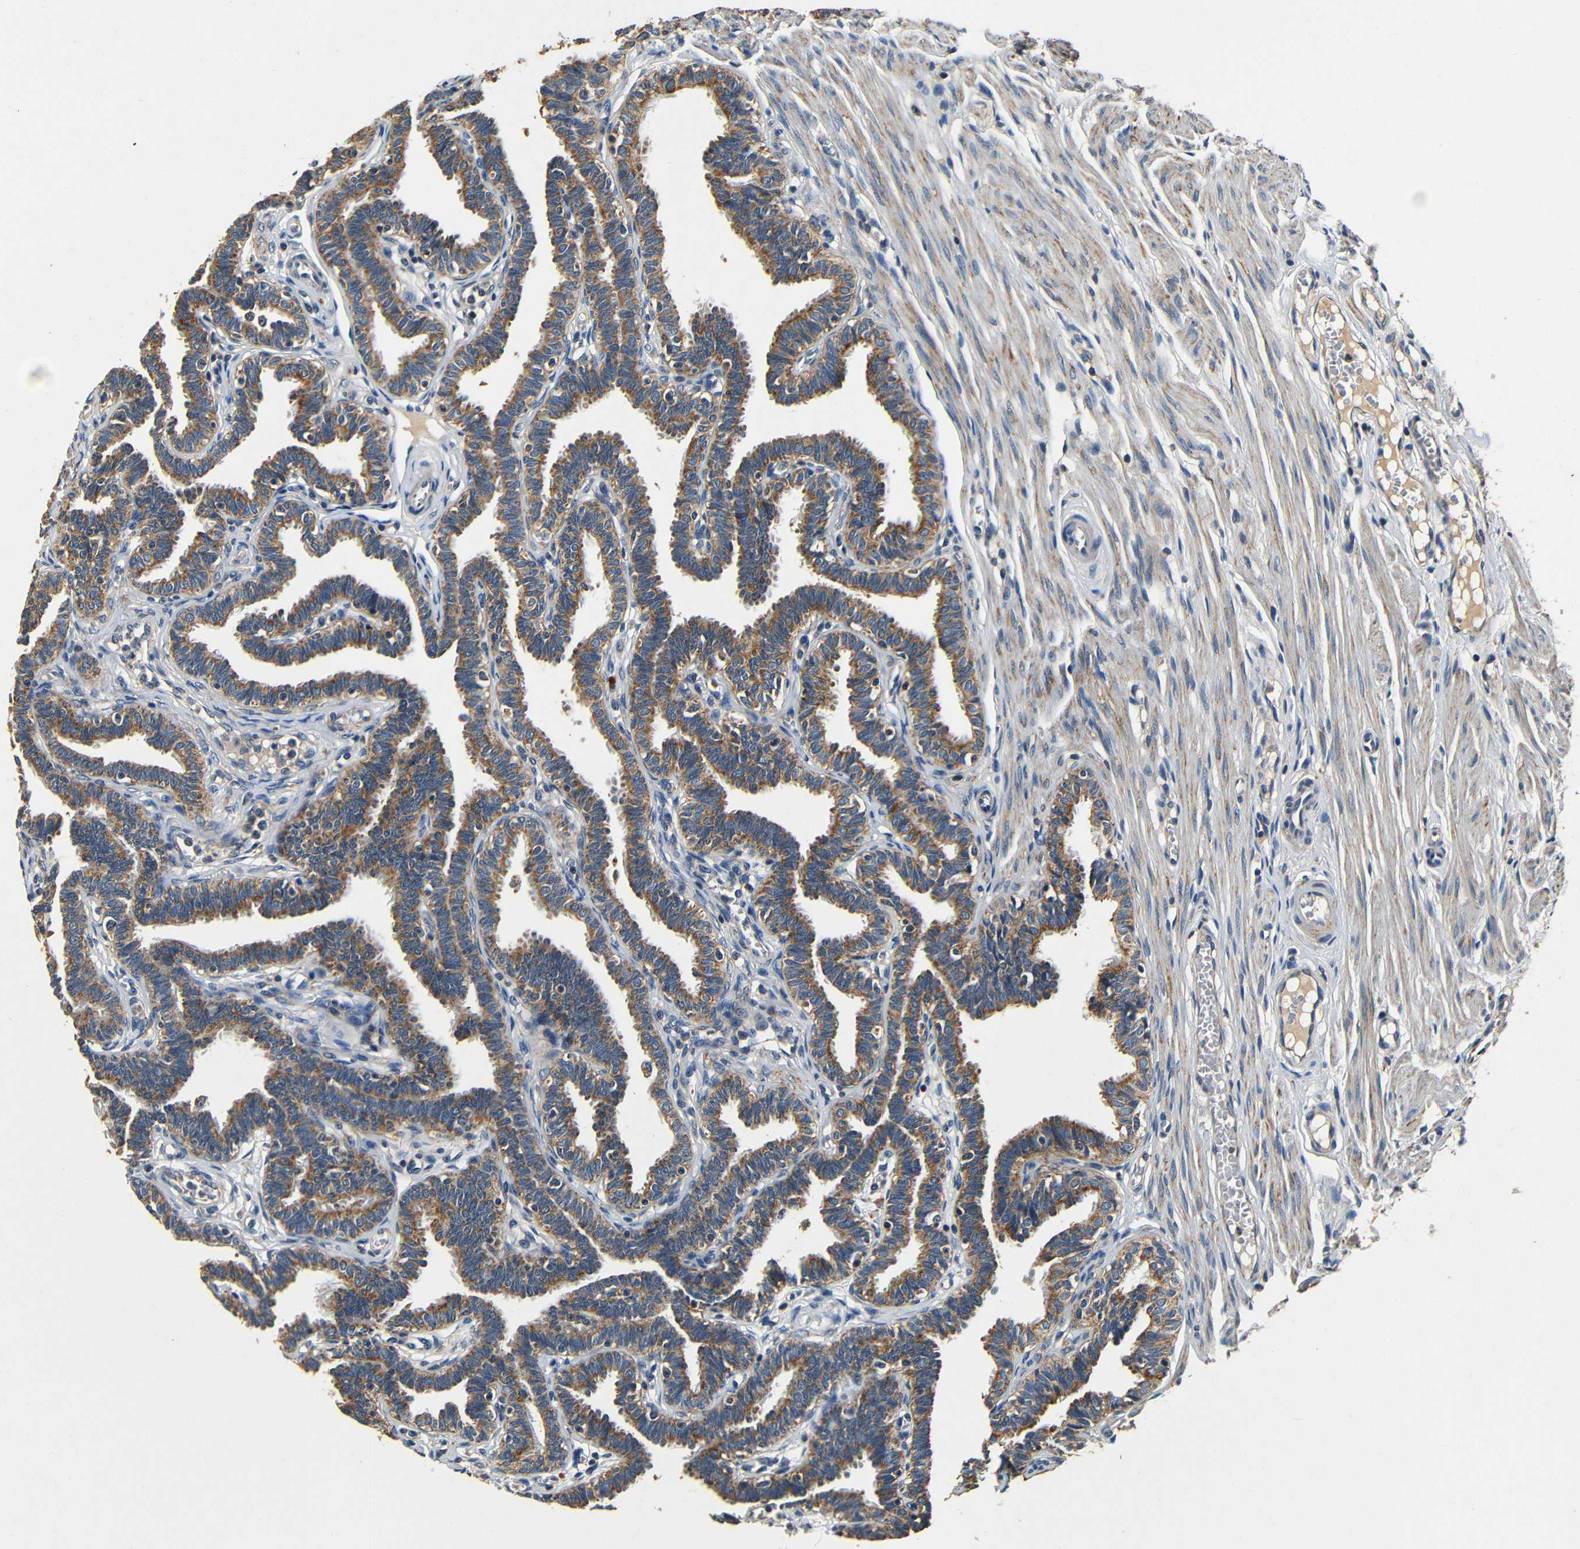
{"staining": {"intensity": "moderate", "quantity": ">75%", "location": "cytoplasmic/membranous"}, "tissue": "fallopian tube", "cell_type": "Glandular cells", "image_type": "normal", "snomed": [{"axis": "morphology", "description": "Normal tissue, NOS"}, {"axis": "topography", "description": "Fallopian tube"}, {"axis": "topography", "description": "Ovary"}], "caption": "High-power microscopy captured an immunohistochemistry (IHC) micrograph of normal fallopian tube, revealing moderate cytoplasmic/membranous expression in about >75% of glandular cells. (DAB = brown stain, brightfield microscopy at high magnification).", "gene": "MTX1", "patient": {"sex": "female", "age": 23}}